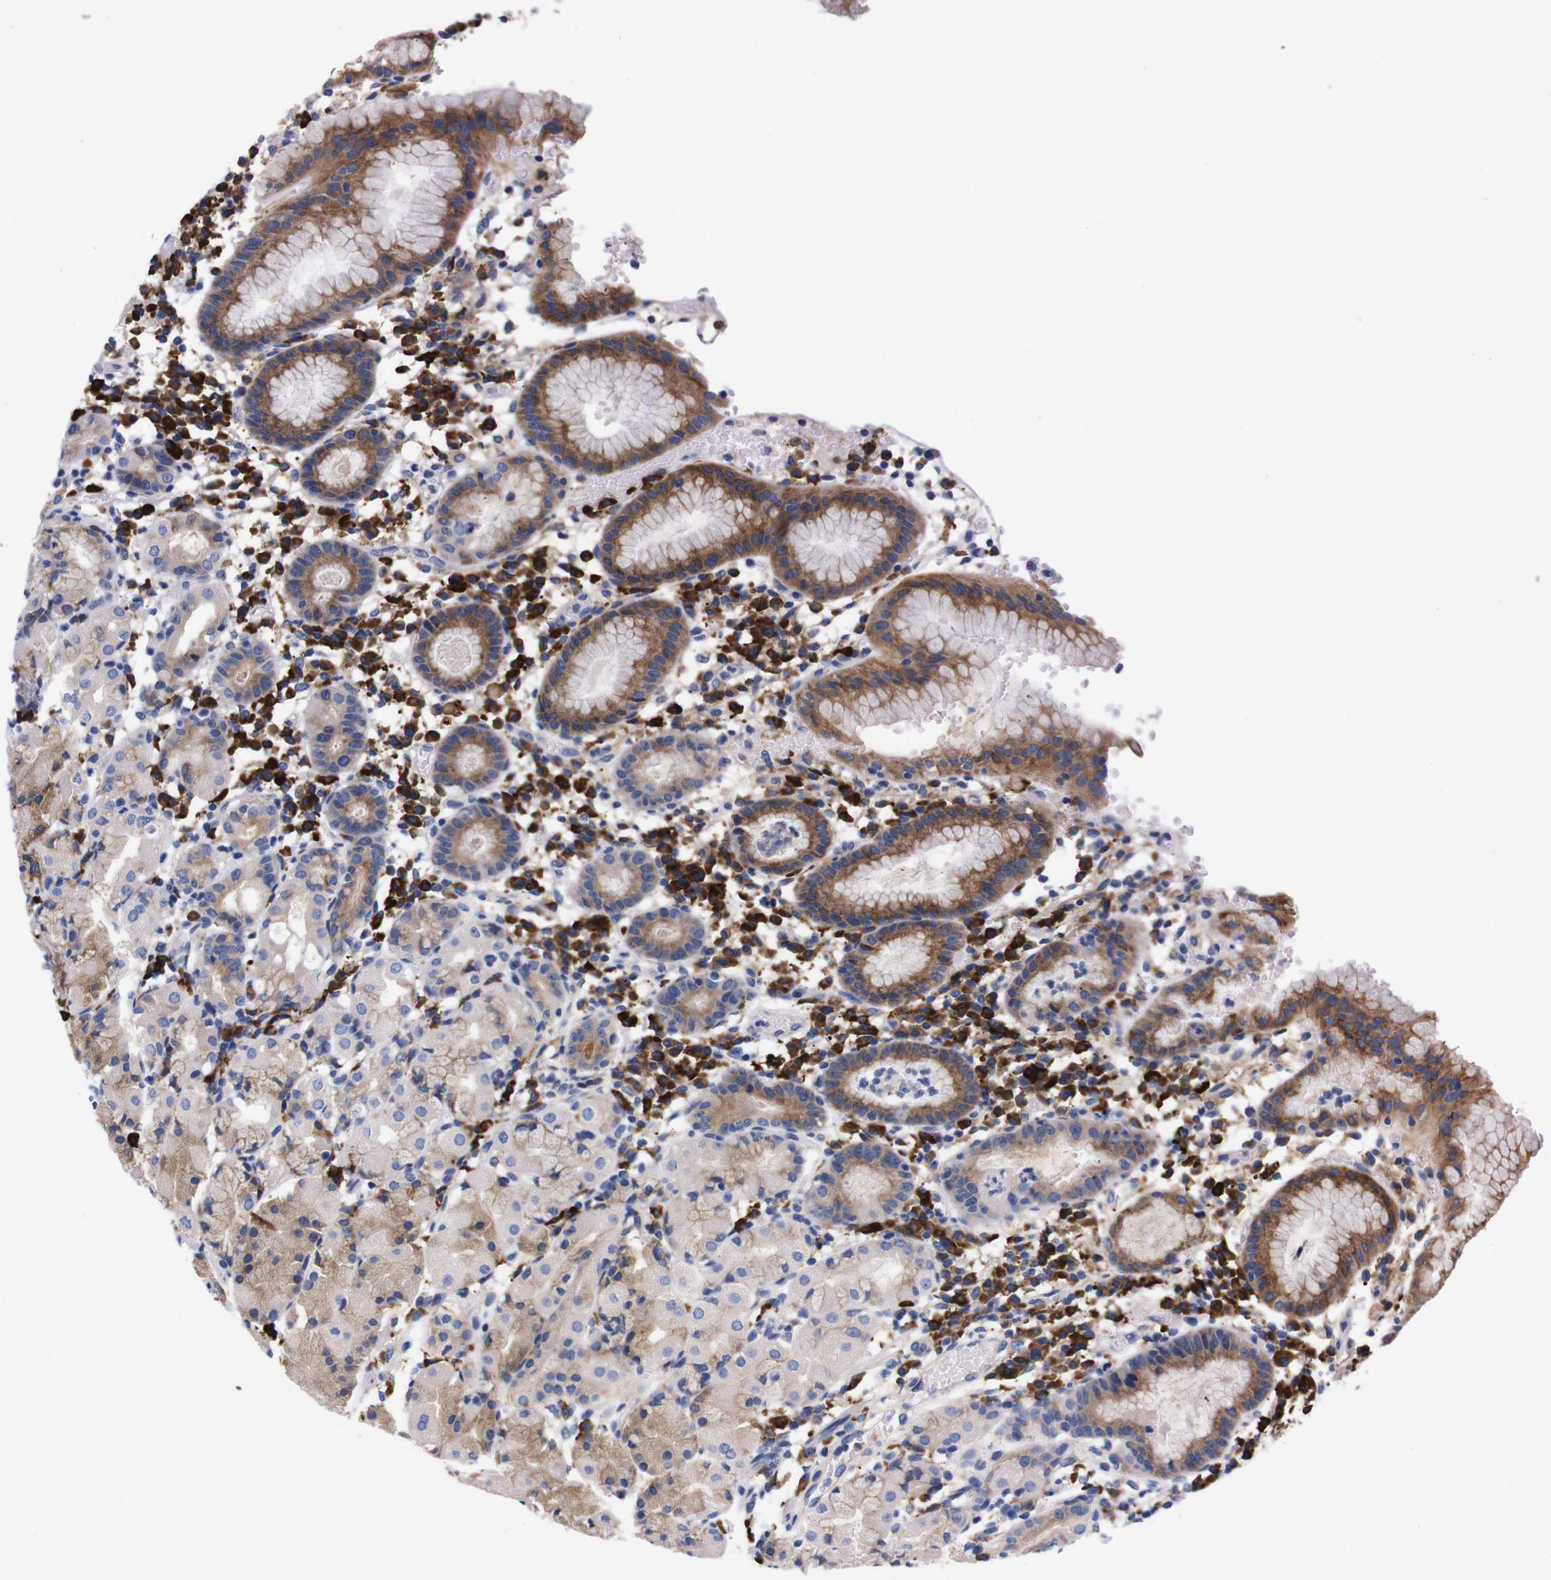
{"staining": {"intensity": "moderate", "quantity": ">75%", "location": "cytoplasmic/membranous"}, "tissue": "stomach", "cell_type": "Glandular cells", "image_type": "normal", "snomed": [{"axis": "morphology", "description": "Normal tissue, NOS"}, {"axis": "topography", "description": "Stomach"}, {"axis": "topography", "description": "Stomach, lower"}], "caption": "Immunohistochemistry (IHC) (DAB (3,3'-diaminobenzidine)) staining of normal stomach reveals moderate cytoplasmic/membranous protein staining in about >75% of glandular cells. (Stains: DAB in brown, nuclei in blue, Microscopy: brightfield microscopy at high magnification).", "gene": "NEBL", "patient": {"sex": "female", "age": 75}}